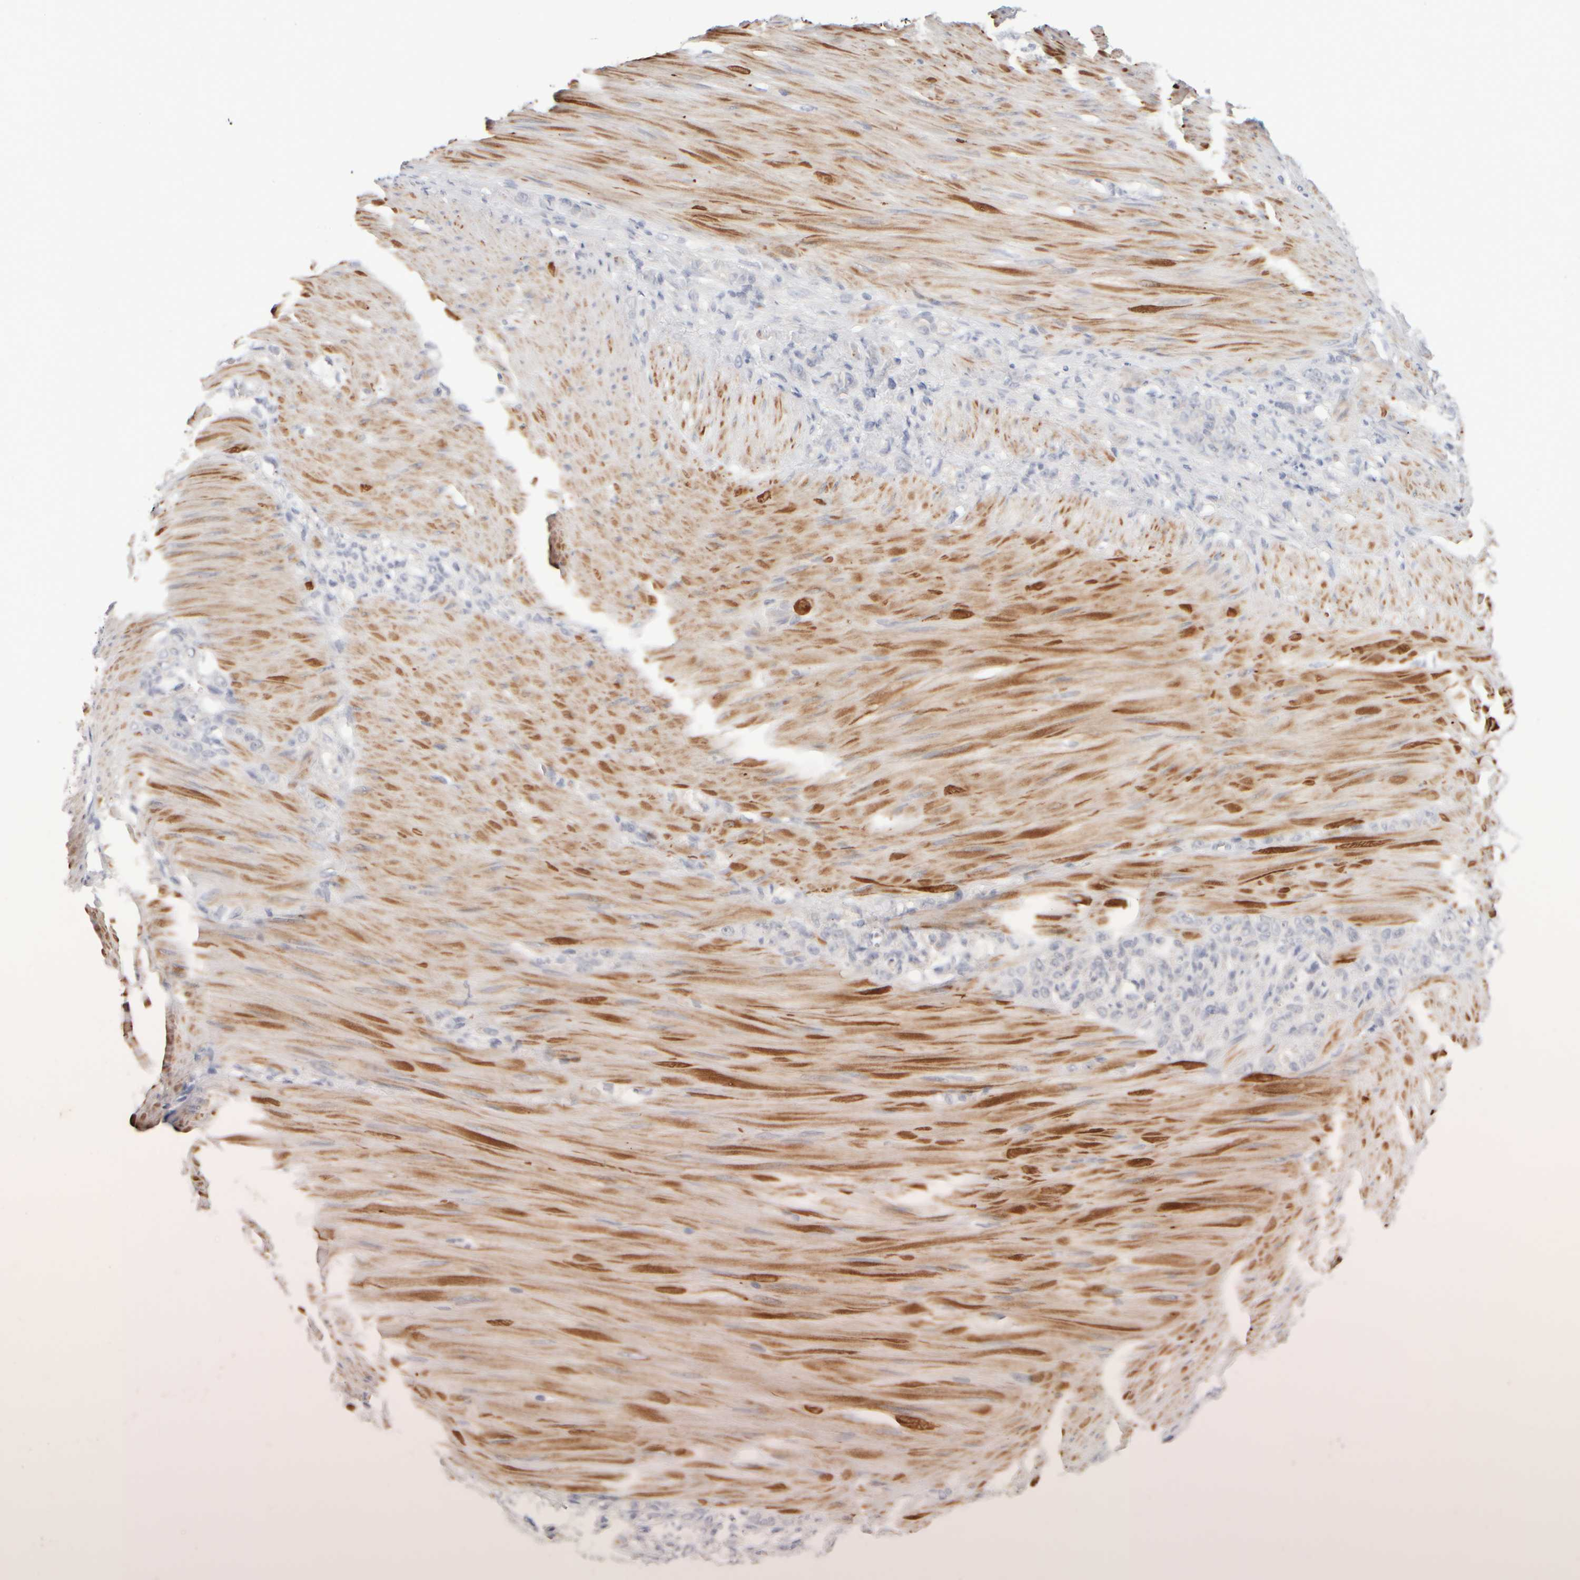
{"staining": {"intensity": "negative", "quantity": "none", "location": "none"}, "tissue": "stomach cancer", "cell_type": "Tumor cells", "image_type": "cancer", "snomed": [{"axis": "morphology", "description": "Normal tissue, NOS"}, {"axis": "morphology", "description": "Adenocarcinoma, NOS"}, {"axis": "topography", "description": "Stomach"}], "caption": "Immunohistochemistry micrograph of stomach cancer stained for a protein (brown), which shows no expression in tumor cells.", "gene": "ZNF112", "patient": {"sex": "male", "age": 82}}